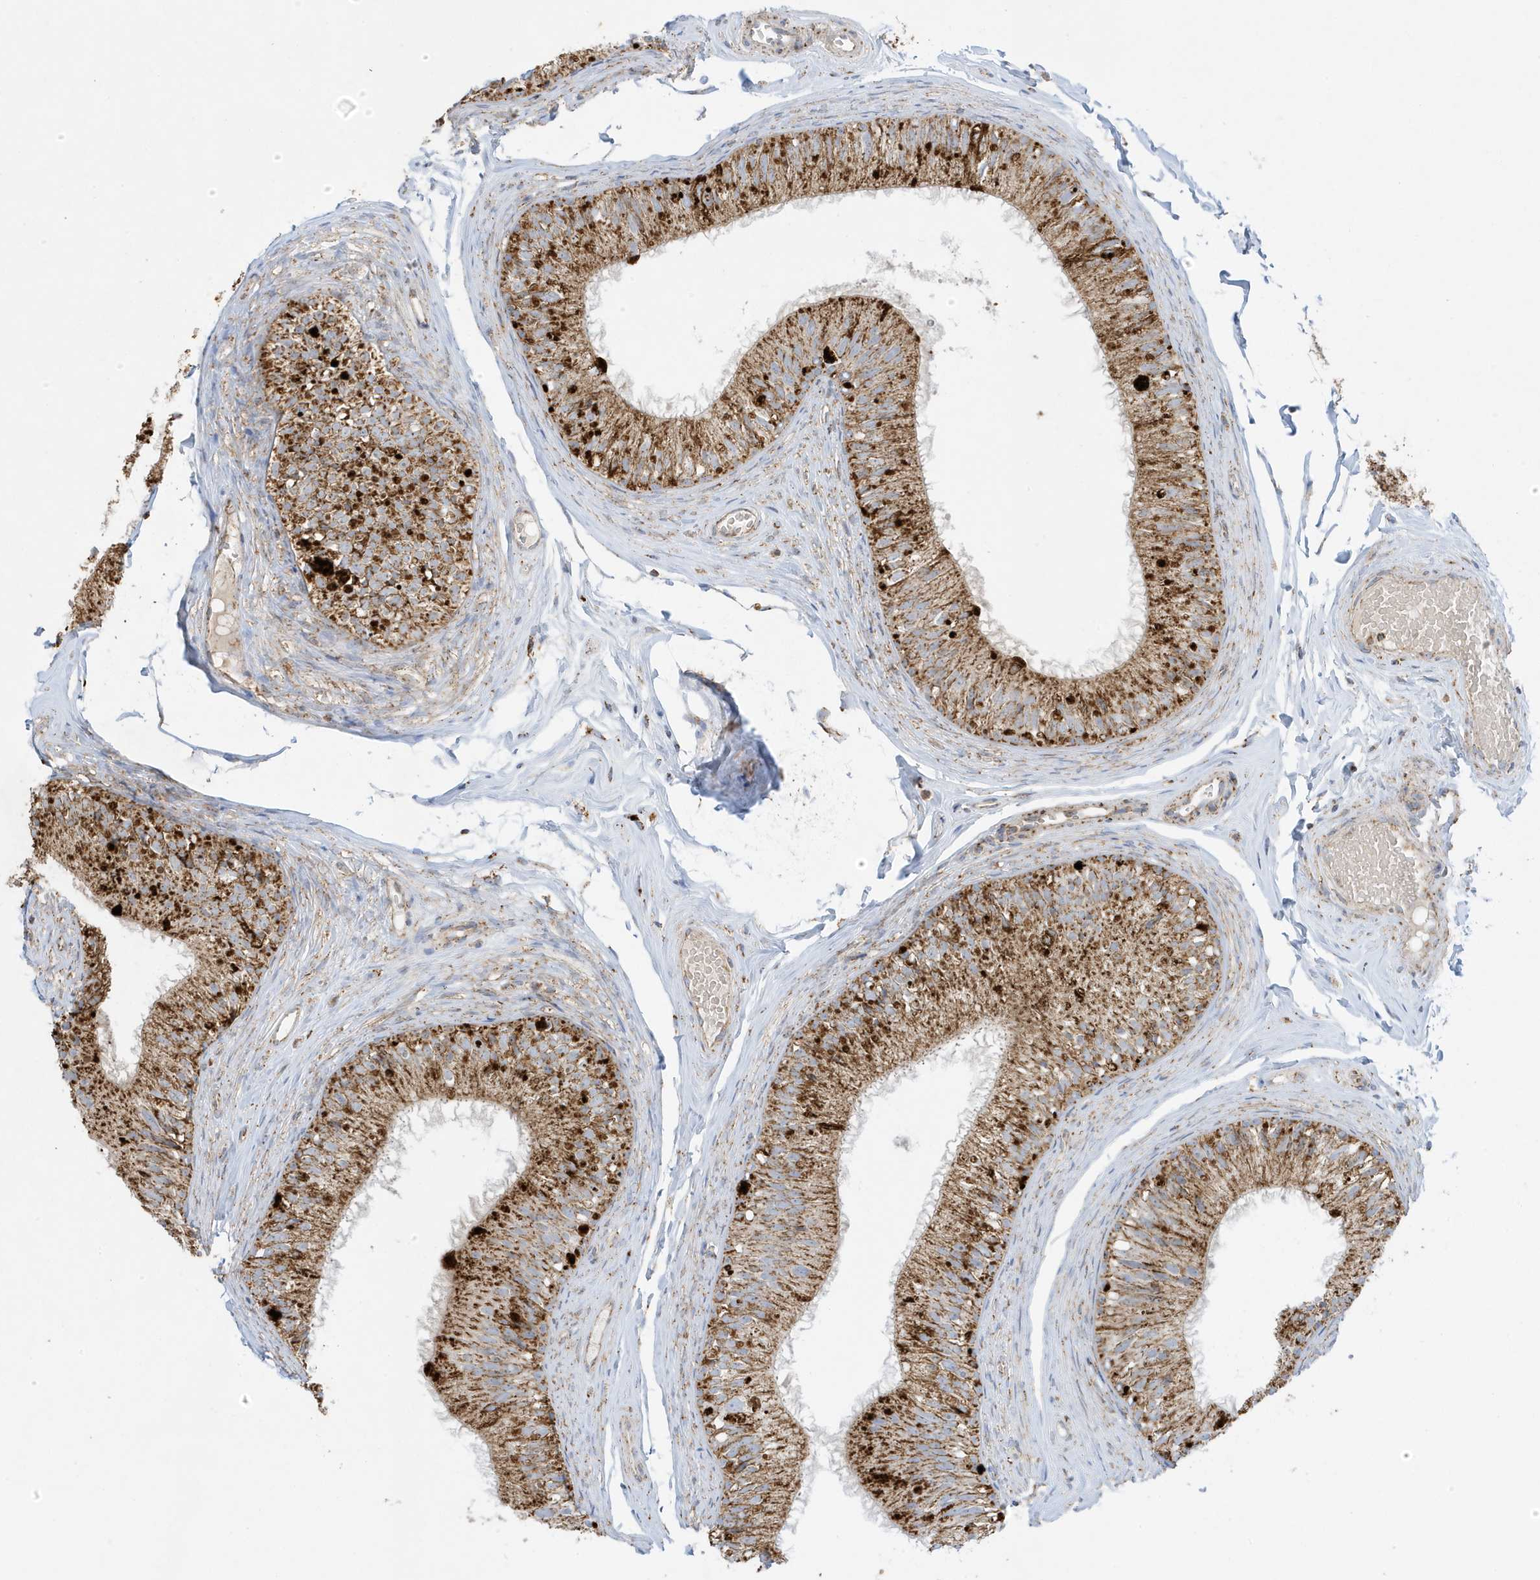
{"staining": {"intensity": "strong", "quantity": ">75%", "location": "cytoplasmic/membranous"}, "tissue": "epididymis", "cell_type": "Glandular cells", "image_type": "normal", "snomed": [{"axis": "morphology", "description": "Normal tissue, NOS"}, {"axis": "morphology", "description": "Seminoma in situ"}, {"axis": "topography", "description": "Testis"}, {"axis": "topography", "description": "Epididymis"}], "caption": "Brown immunohistochemical staining in normal epididymis shows strong cytoplasmic/membranous staining in about >75% of glandular cells.", "gene": "ATP5ME", "patient": {"sex": "male", "age": 28}}